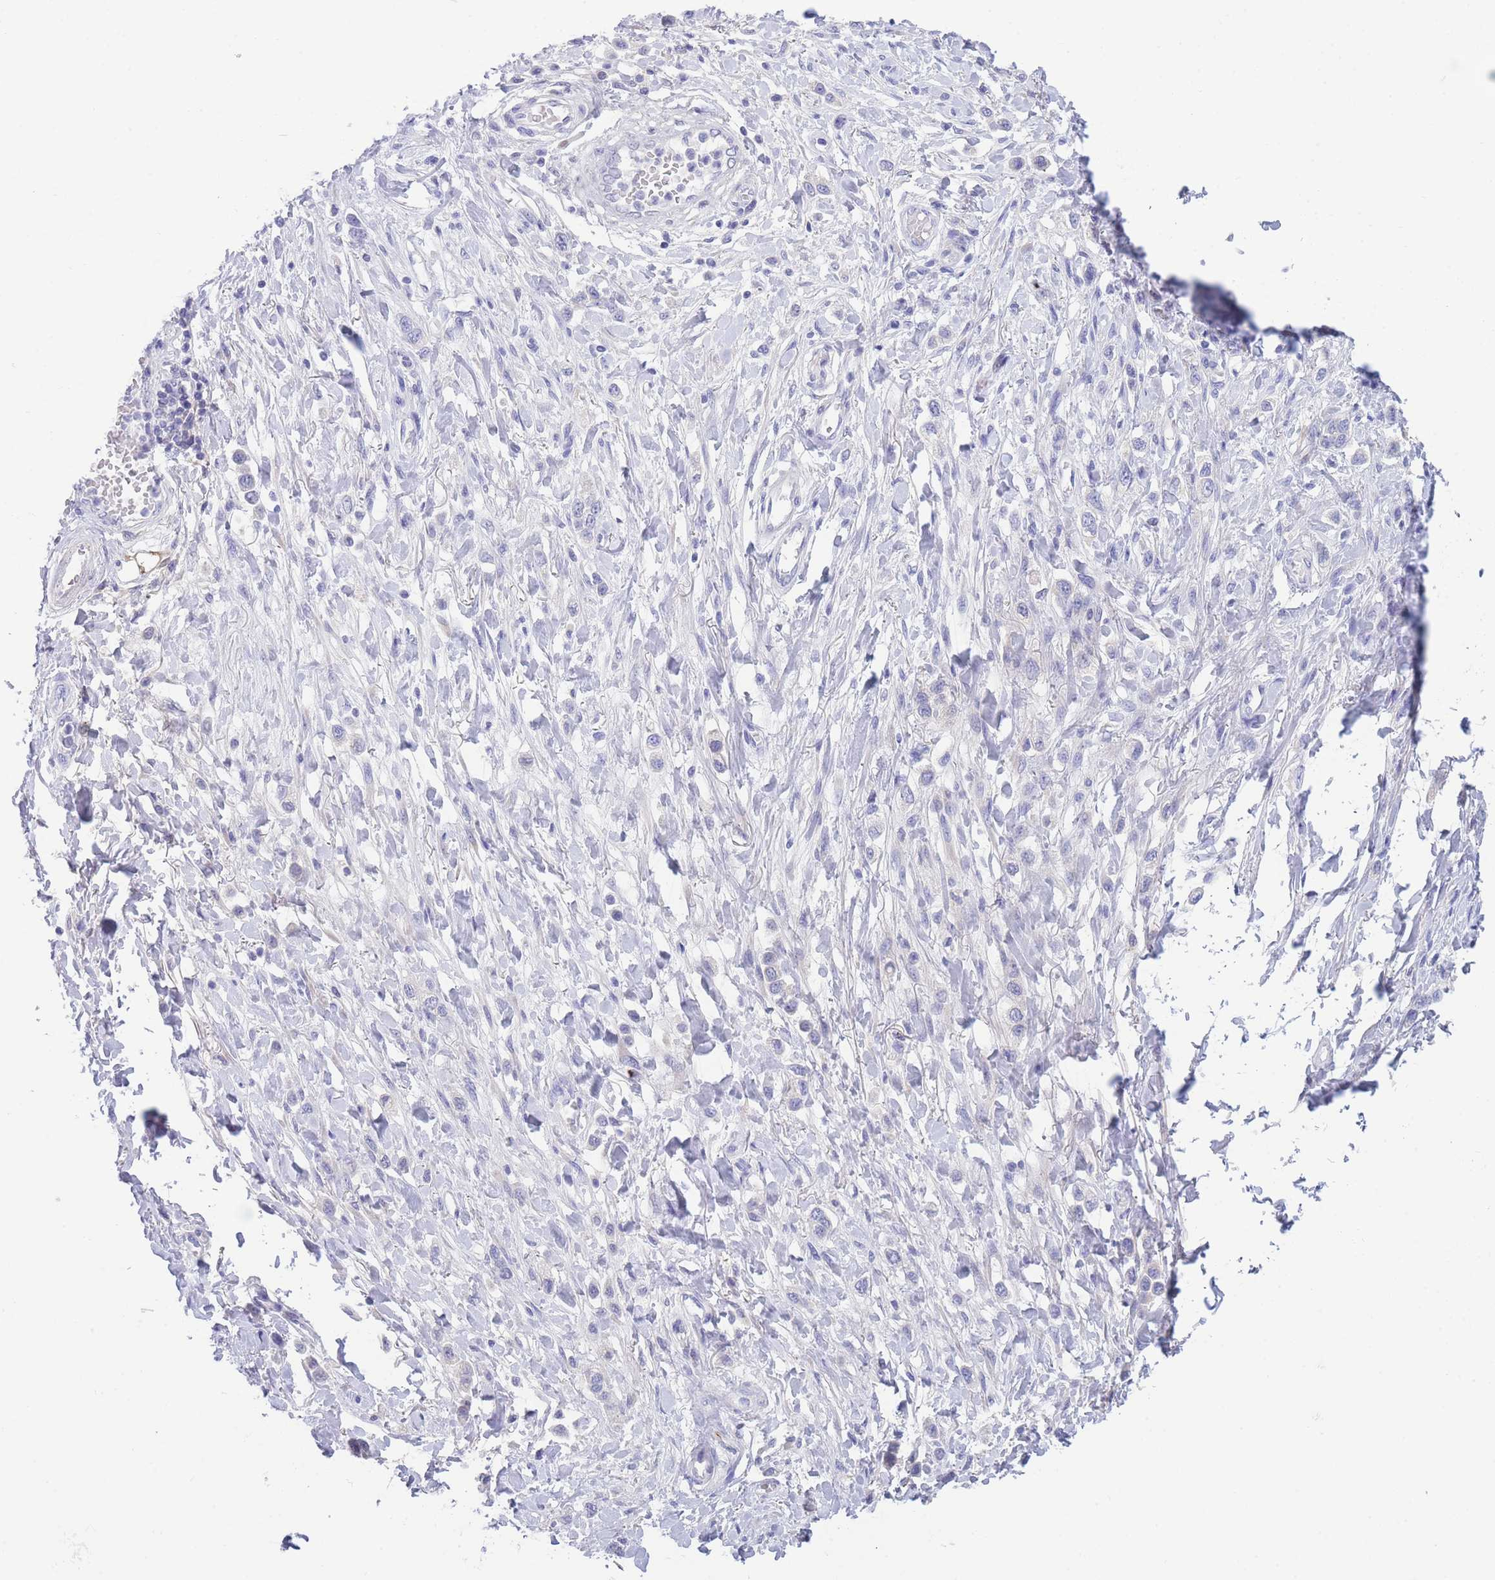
{"staining": {"intensity": "negative", "quantity": "none", "location": "none"}, "tissue": "stomach cancer", "cell_type": "Tumor cells", "image_type": "cancer", "snomed": [{"axis": "morphology", "description": "Adenocarcinoma, NOS"}, {"axis": "topography", "description": "Stomach"}], "caption": "Stomach cancer (adenocarcinoma) was stained to show a protein in brown. There is no significant staining in tumor cells. (DAB (3,3'-diaminobenzidine) immunohistochemistry, high magnification).", "gene": "PCDHB3", "patient": {"sex": "female", "age": 65}}